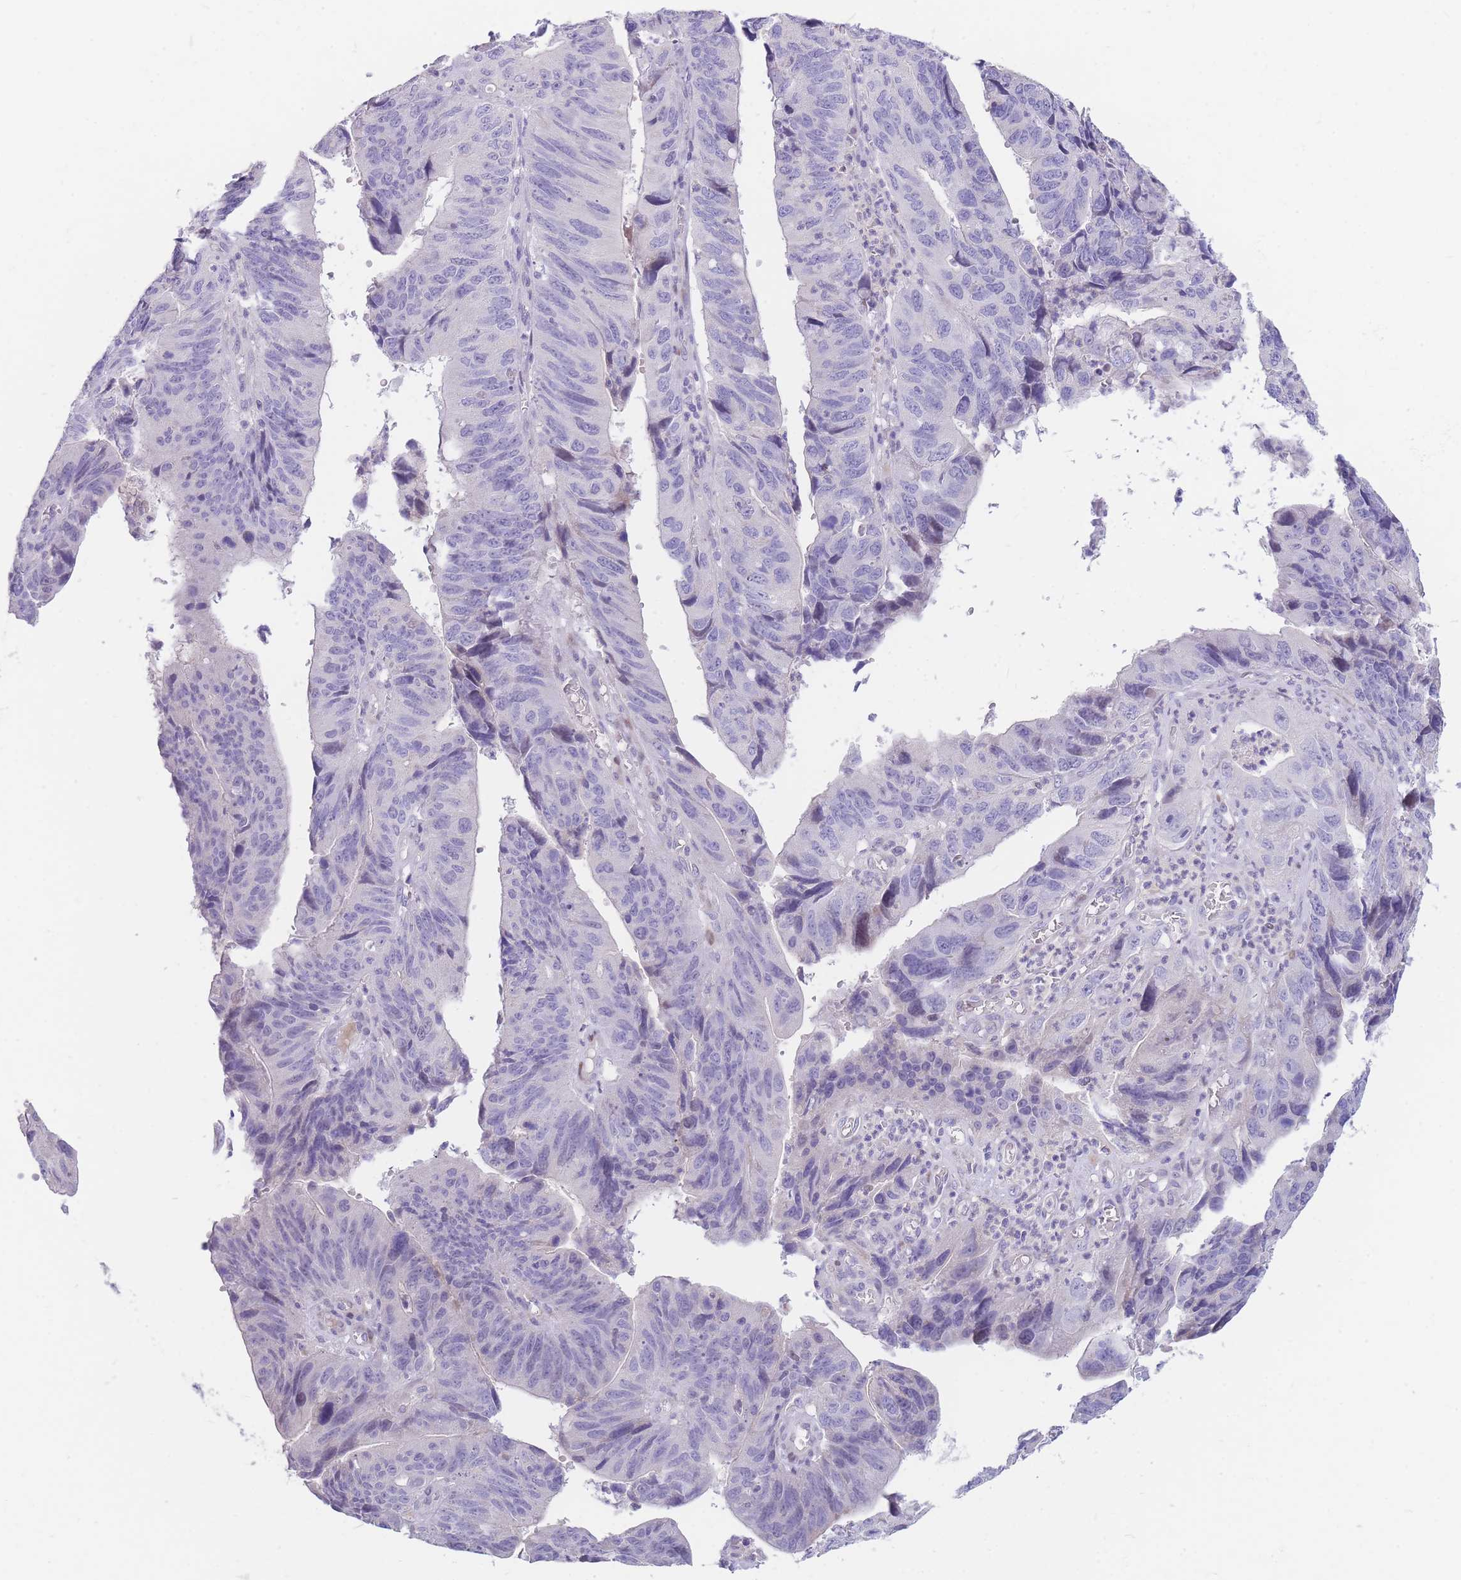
{"staining": {"intensity": "negative", "quantity": "none", "location": "none"}, "tissue": "stomach cancer", "cell_type": "Tumor cells", "image_type": "cancer", "snomed": [{"axis": "morphology", "description": "Adenocarcinoma, NOS"}, {"axis": "topography", "description": "Stomach"}], "caption": "This is an immunohistochemistry (IHC) image of human stomach adenocarcinoma. There is no expression in tumor cells.", "gene": "SHCBP1", "patient": {"sex": "male", "age": 59}}